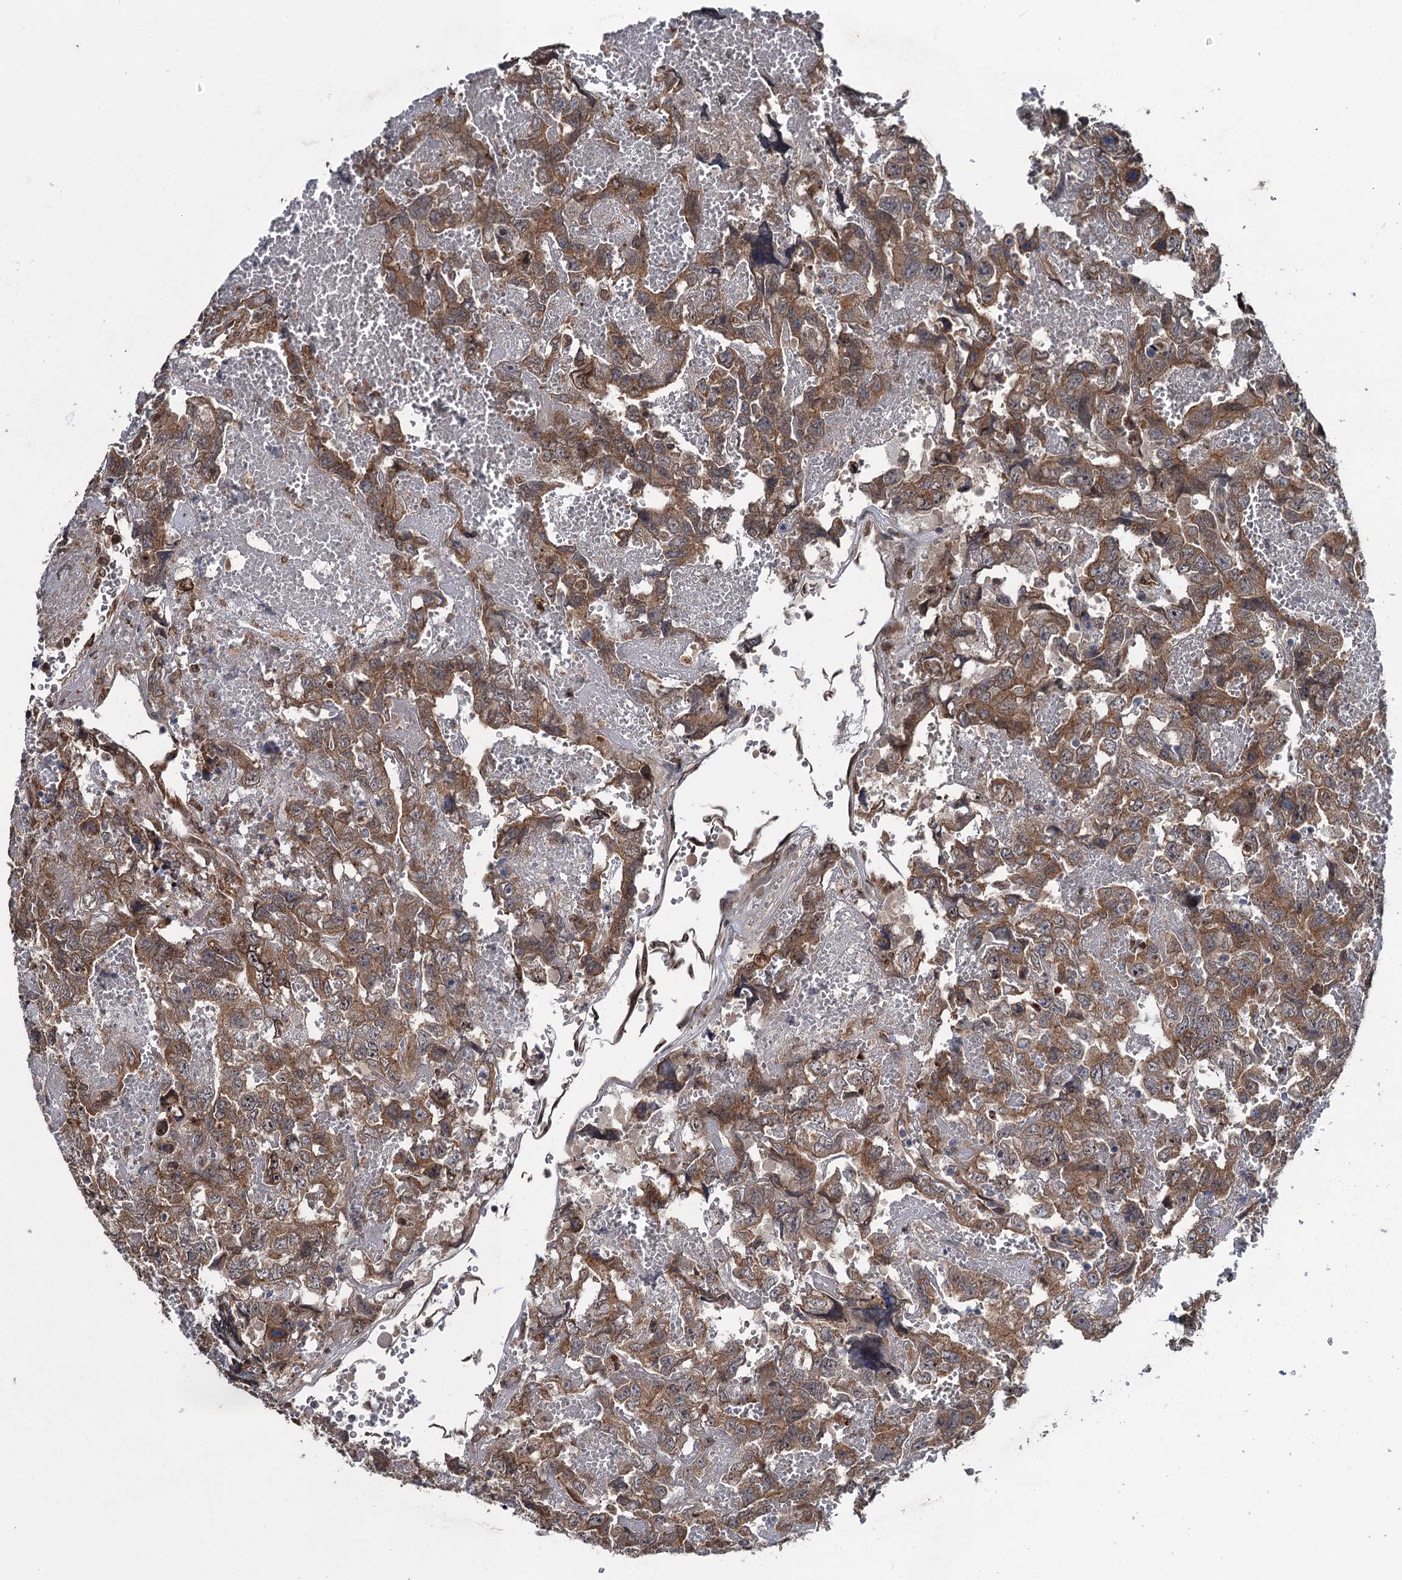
{"staining": {"intensity": "moderate", "quantity": ">75%", "location": "cytoplasmic/membranous"}, "tissue": "testis cancer", "cell_type": "Tumor cells", "image_type": "cancer", "snomed": [{"axis": "morphology", "description": "Carcinoma, Embryonal, NOS"}, {"axis": "topography", "description": "Testis"}], "caption": "The photomicrograph displays a brown stain indicating the presence of a protein in the cytoplasmic/membranous of tumor cells in testis cancer (embryonal carcinoma).", "gene": "EVX2", "patient": {"sex": "male", "age": 45}}